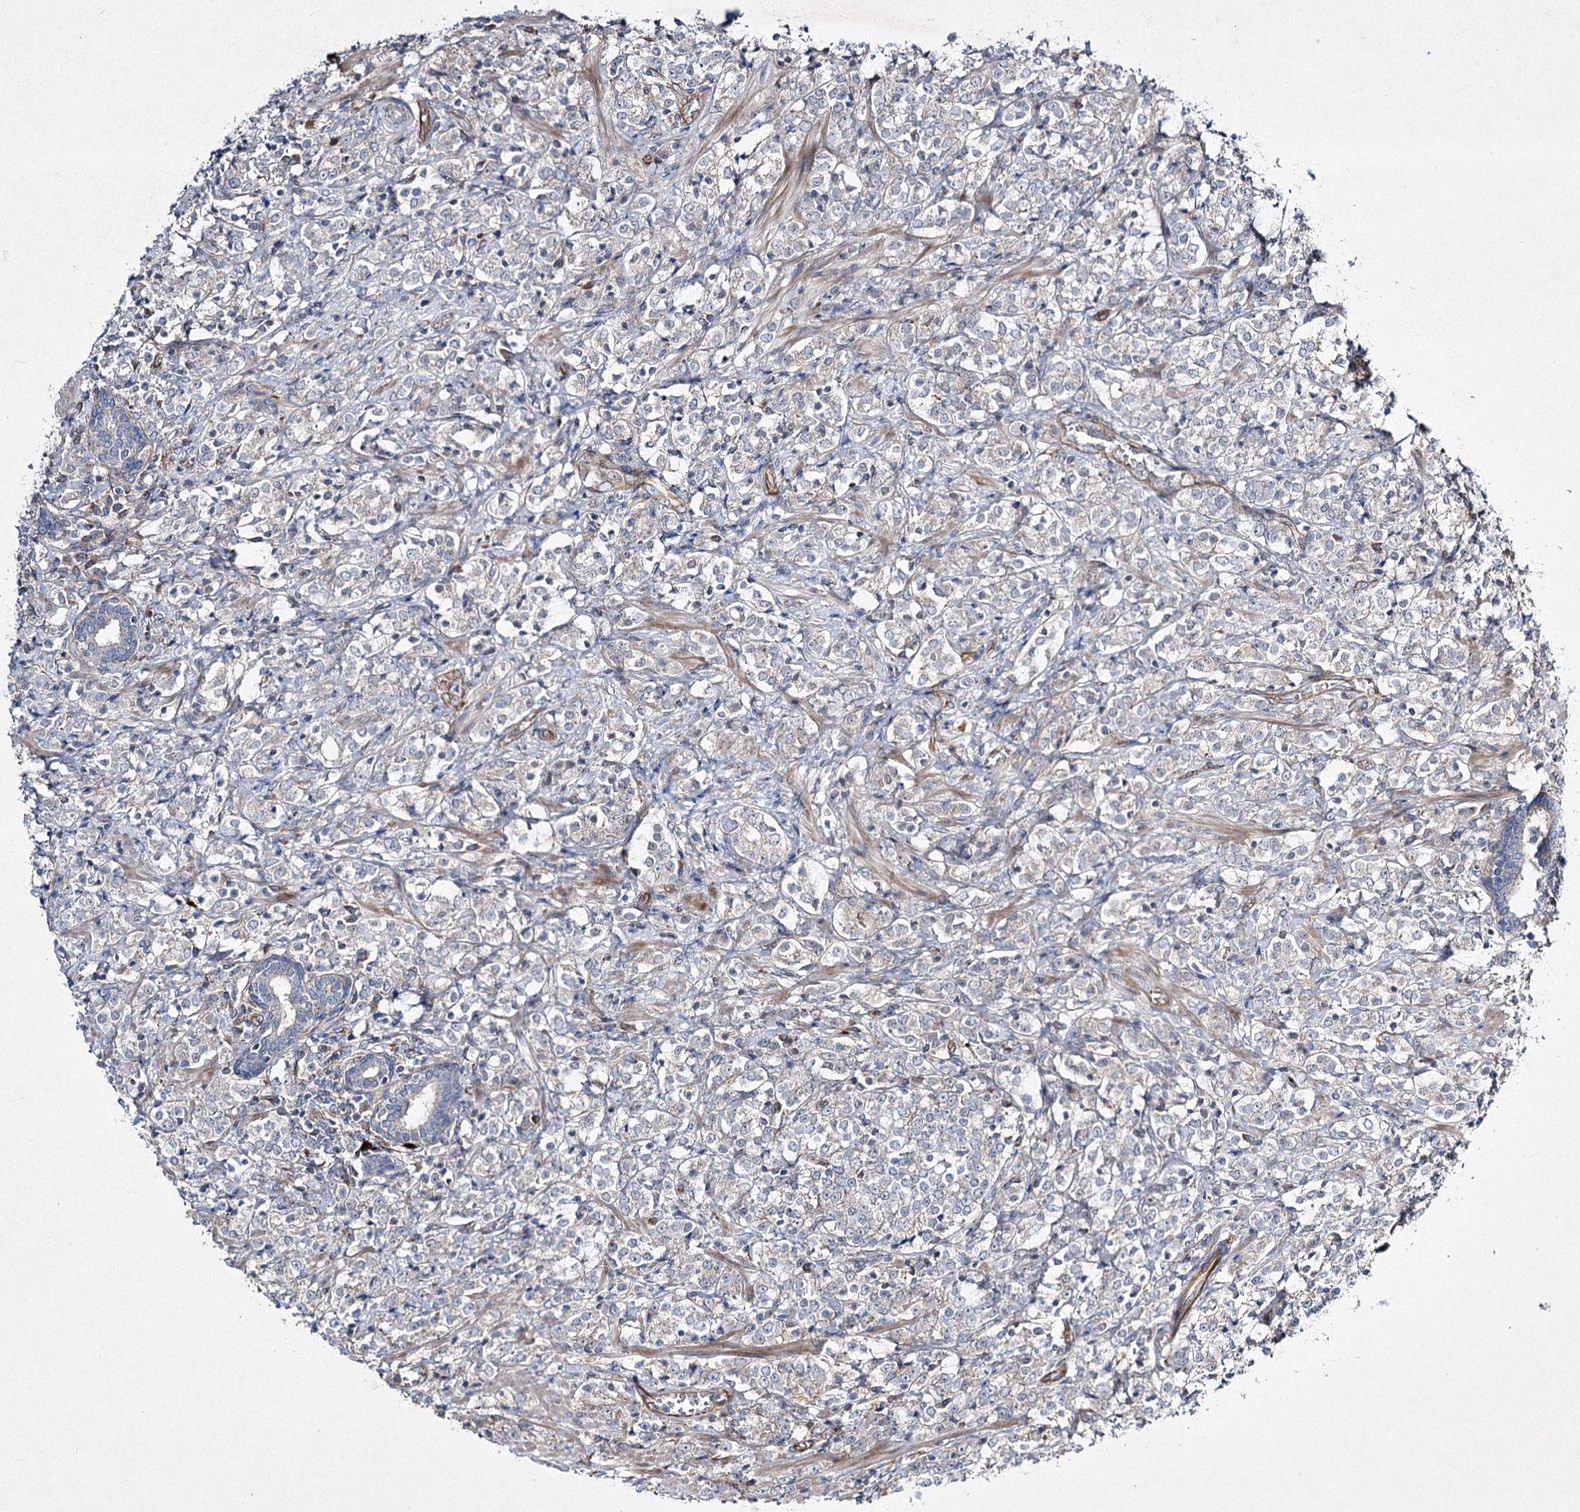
{"staining": {"intensity": "weak", "quantity": "<25%", "location": "cytoplasmic/membranous"}, "tissue": "prostate cancer", "cell_type": "Tumor cells", "image_type": "cancer", "snomed": [{"axis": "morphology", "description": "Adenocarcinoma, High grade"}, {"axis": "topography", "description": "Prostate"}], "caption": "Protein analysis of prostate cancer (high-grade adenocarcinoma) demonstrates no significant expression in tumor cells.", "gene": "KIAA0825", "patient": {"sex": "male", "age": 69}}